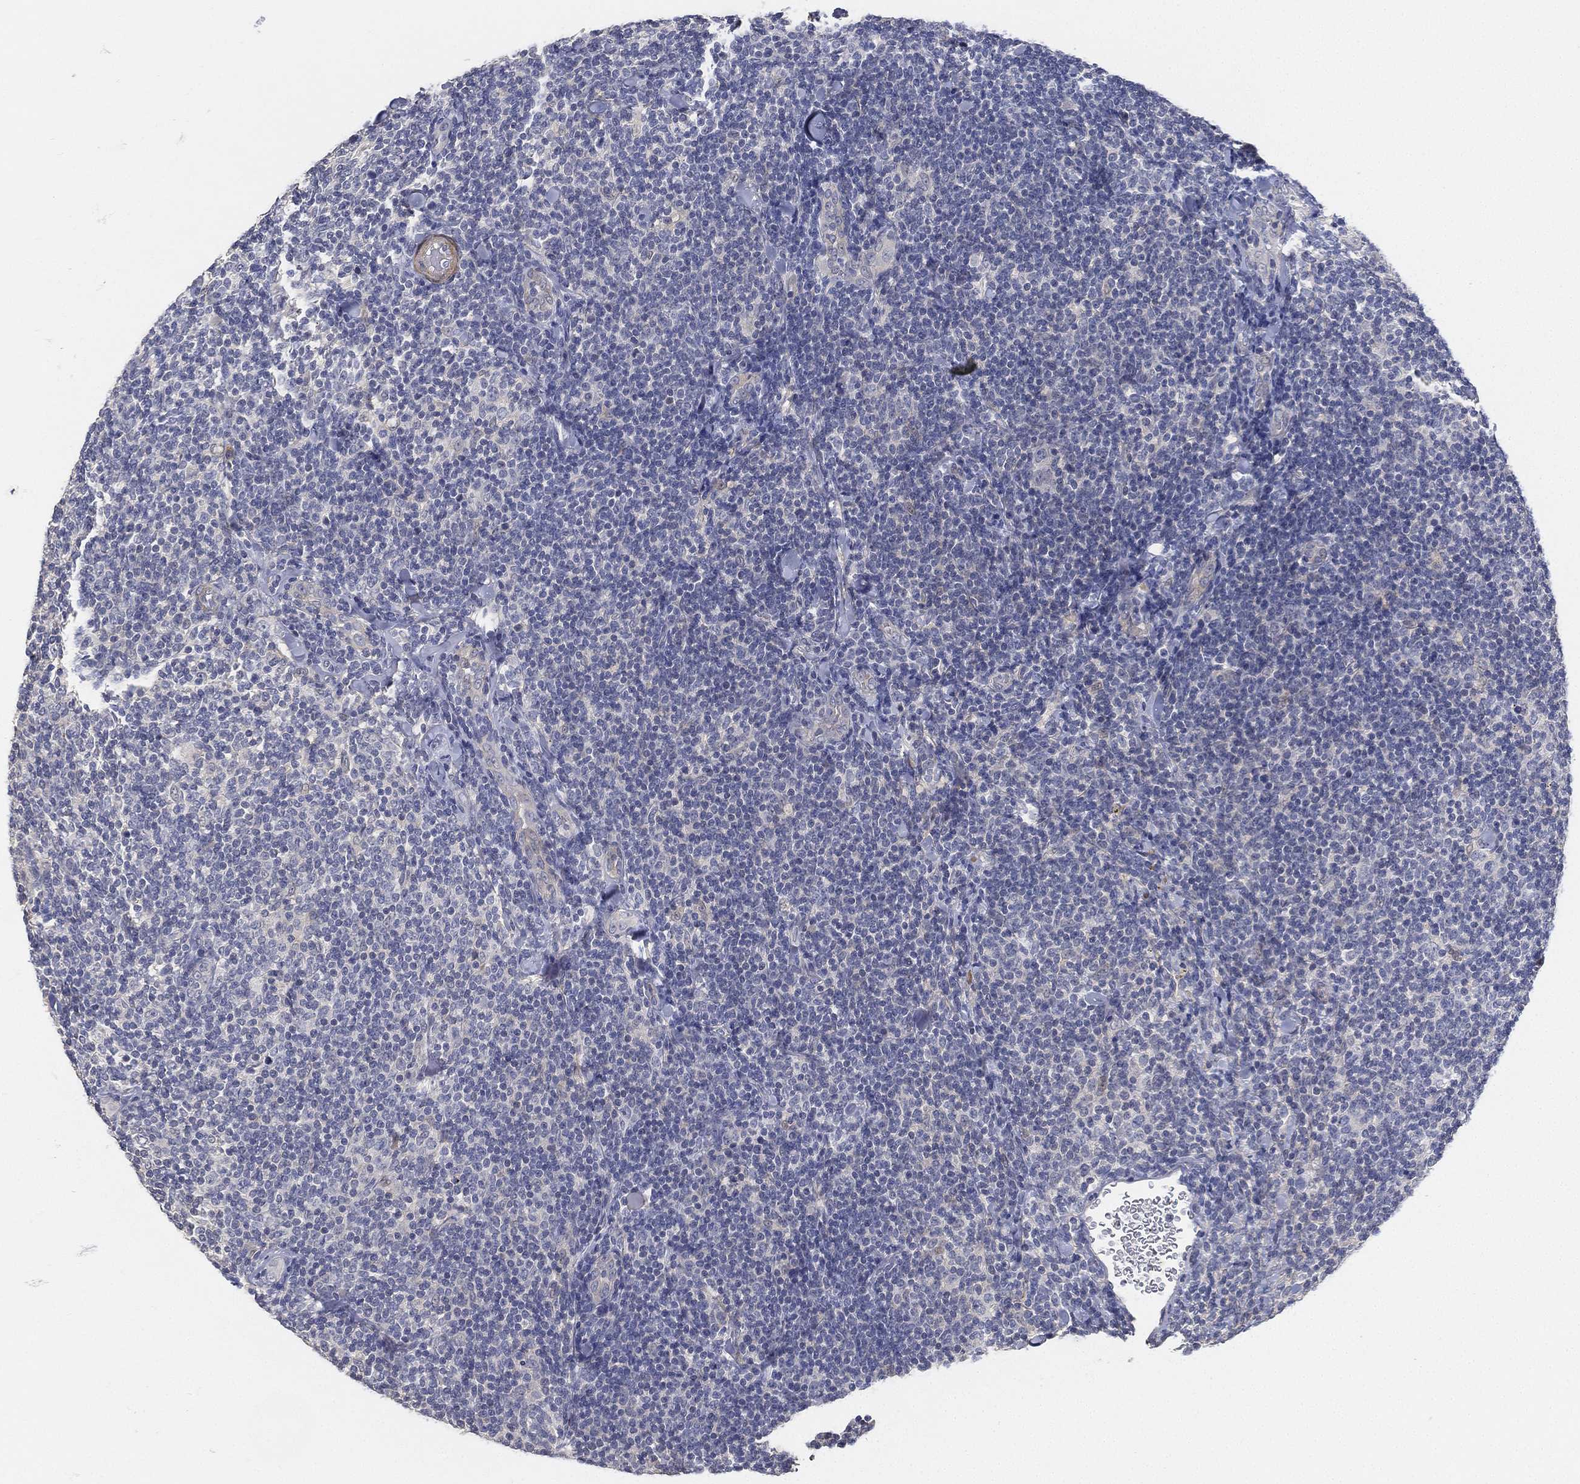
{"staining": {"intensity": "negative", "quantity": "none", "location": "none"}, "tissue": "lymphoma", "cell_type": "Tumor cells", "image_type": "cancer", "snomed": [{"axis": "morphology", "description": "Malignant lymphoma, non-Hodgkin's type, Low grade"}, {"axis": "topography", "description": "Lymph node"}], "caption": "There is no significant expression in tumor cells of malignant lymphoma, non-Hodgkin's type (low-grade). (Stains: DAB immunohistochemistry (IHC) with hematoxylin counter stain, Microscopy: brightfield microscopy at high magnification).", "gene": "GPR61", "patient": {"sex": "female", "age": 56}}